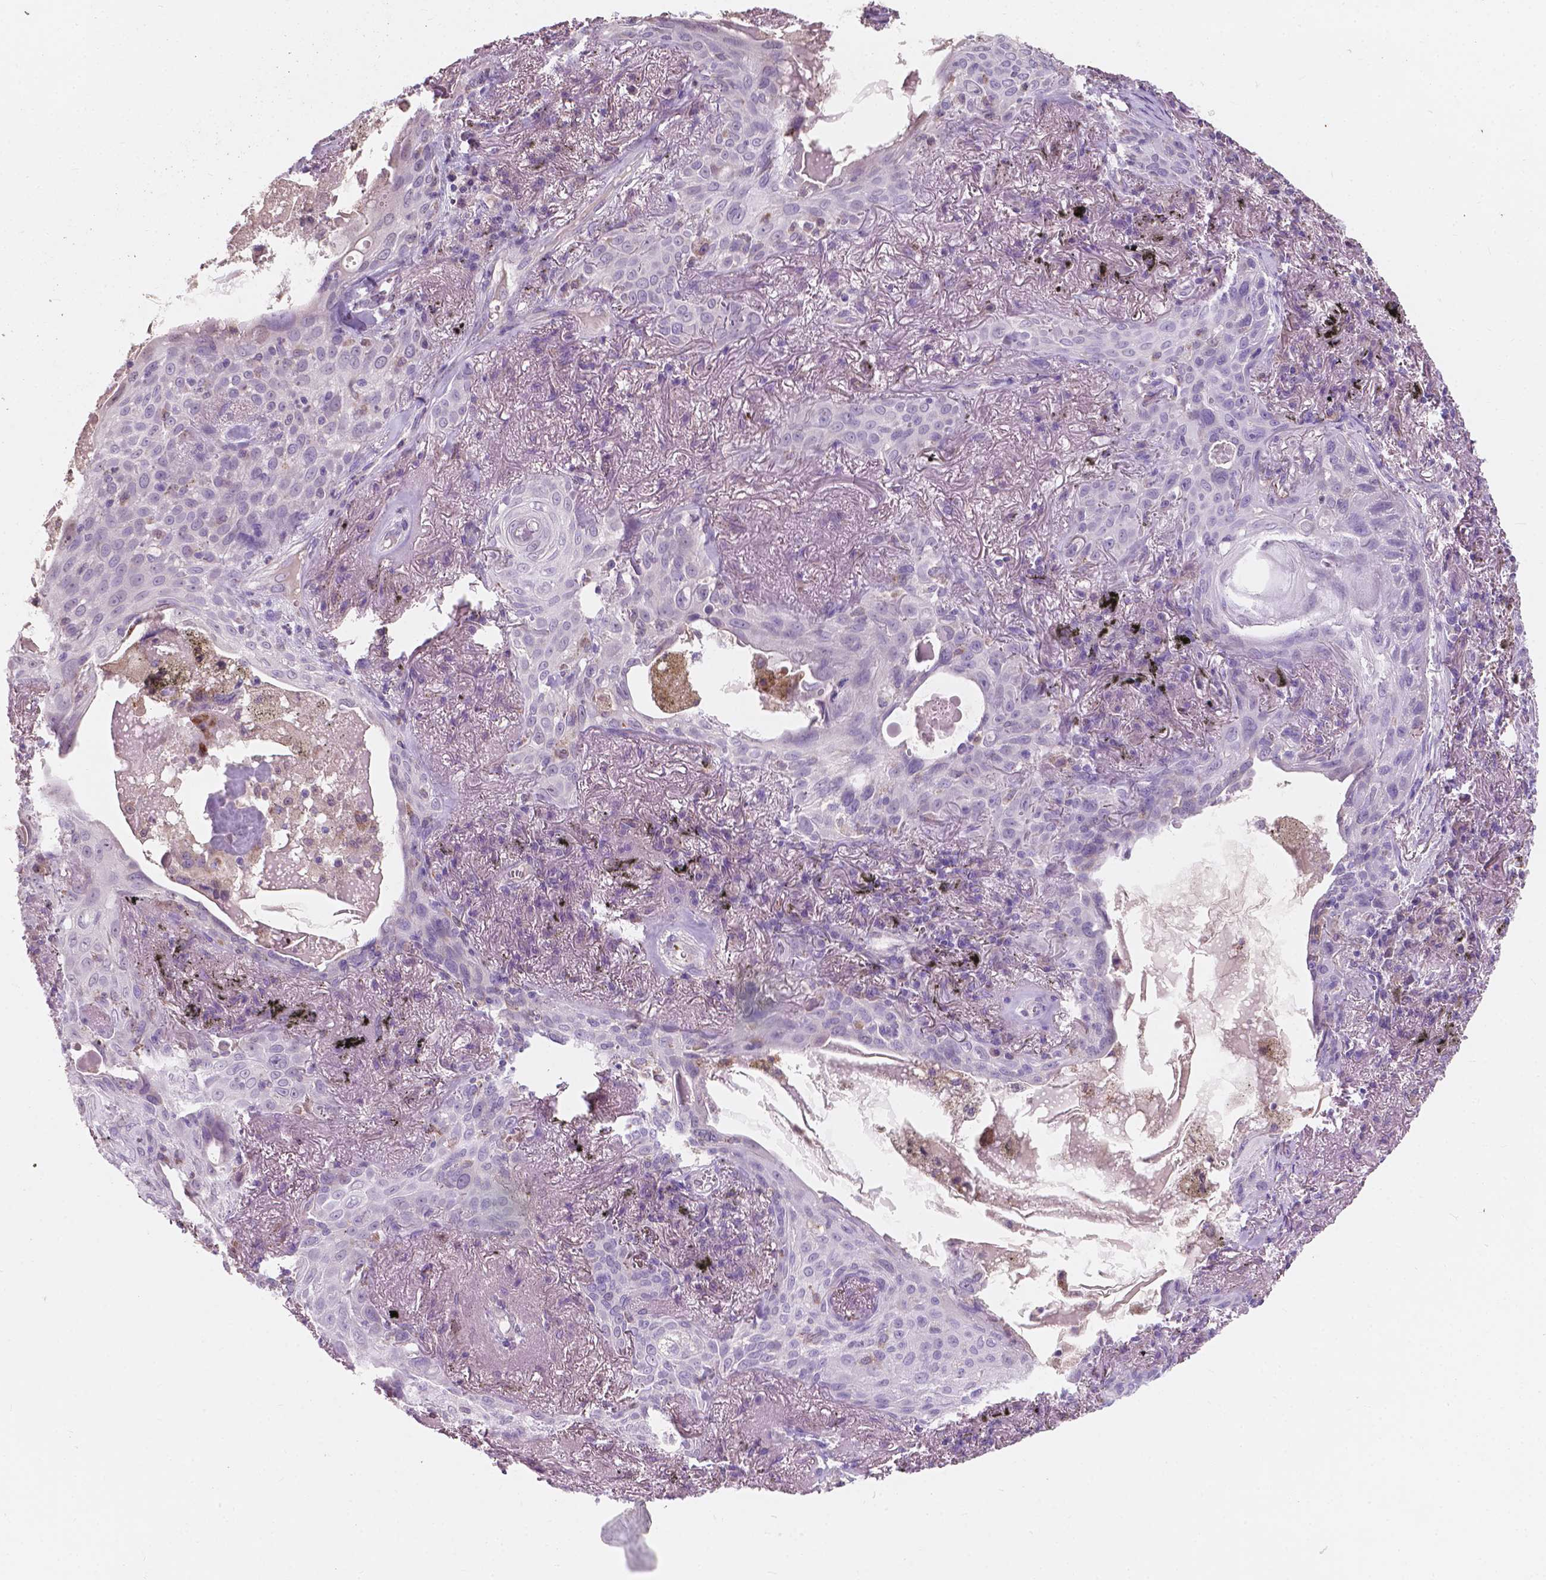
{"staining": {"intensity": "negative", "quantity": "none", "location": "none"}, "tissue": "lung cancer", "cell_type": "Tumor cells", "image_type": "cancer", "snomed": [{"axis": "morphology", "description": "Squamous cell carcinoma, NOS"}, {"axis": "topography", "description": "Lung"}], "caption": "There is no significant expression in tumor cells of lung squamous cell carcinoma.", "gene": "IREB2", "patient": {"sex": "male", "age": 79}}